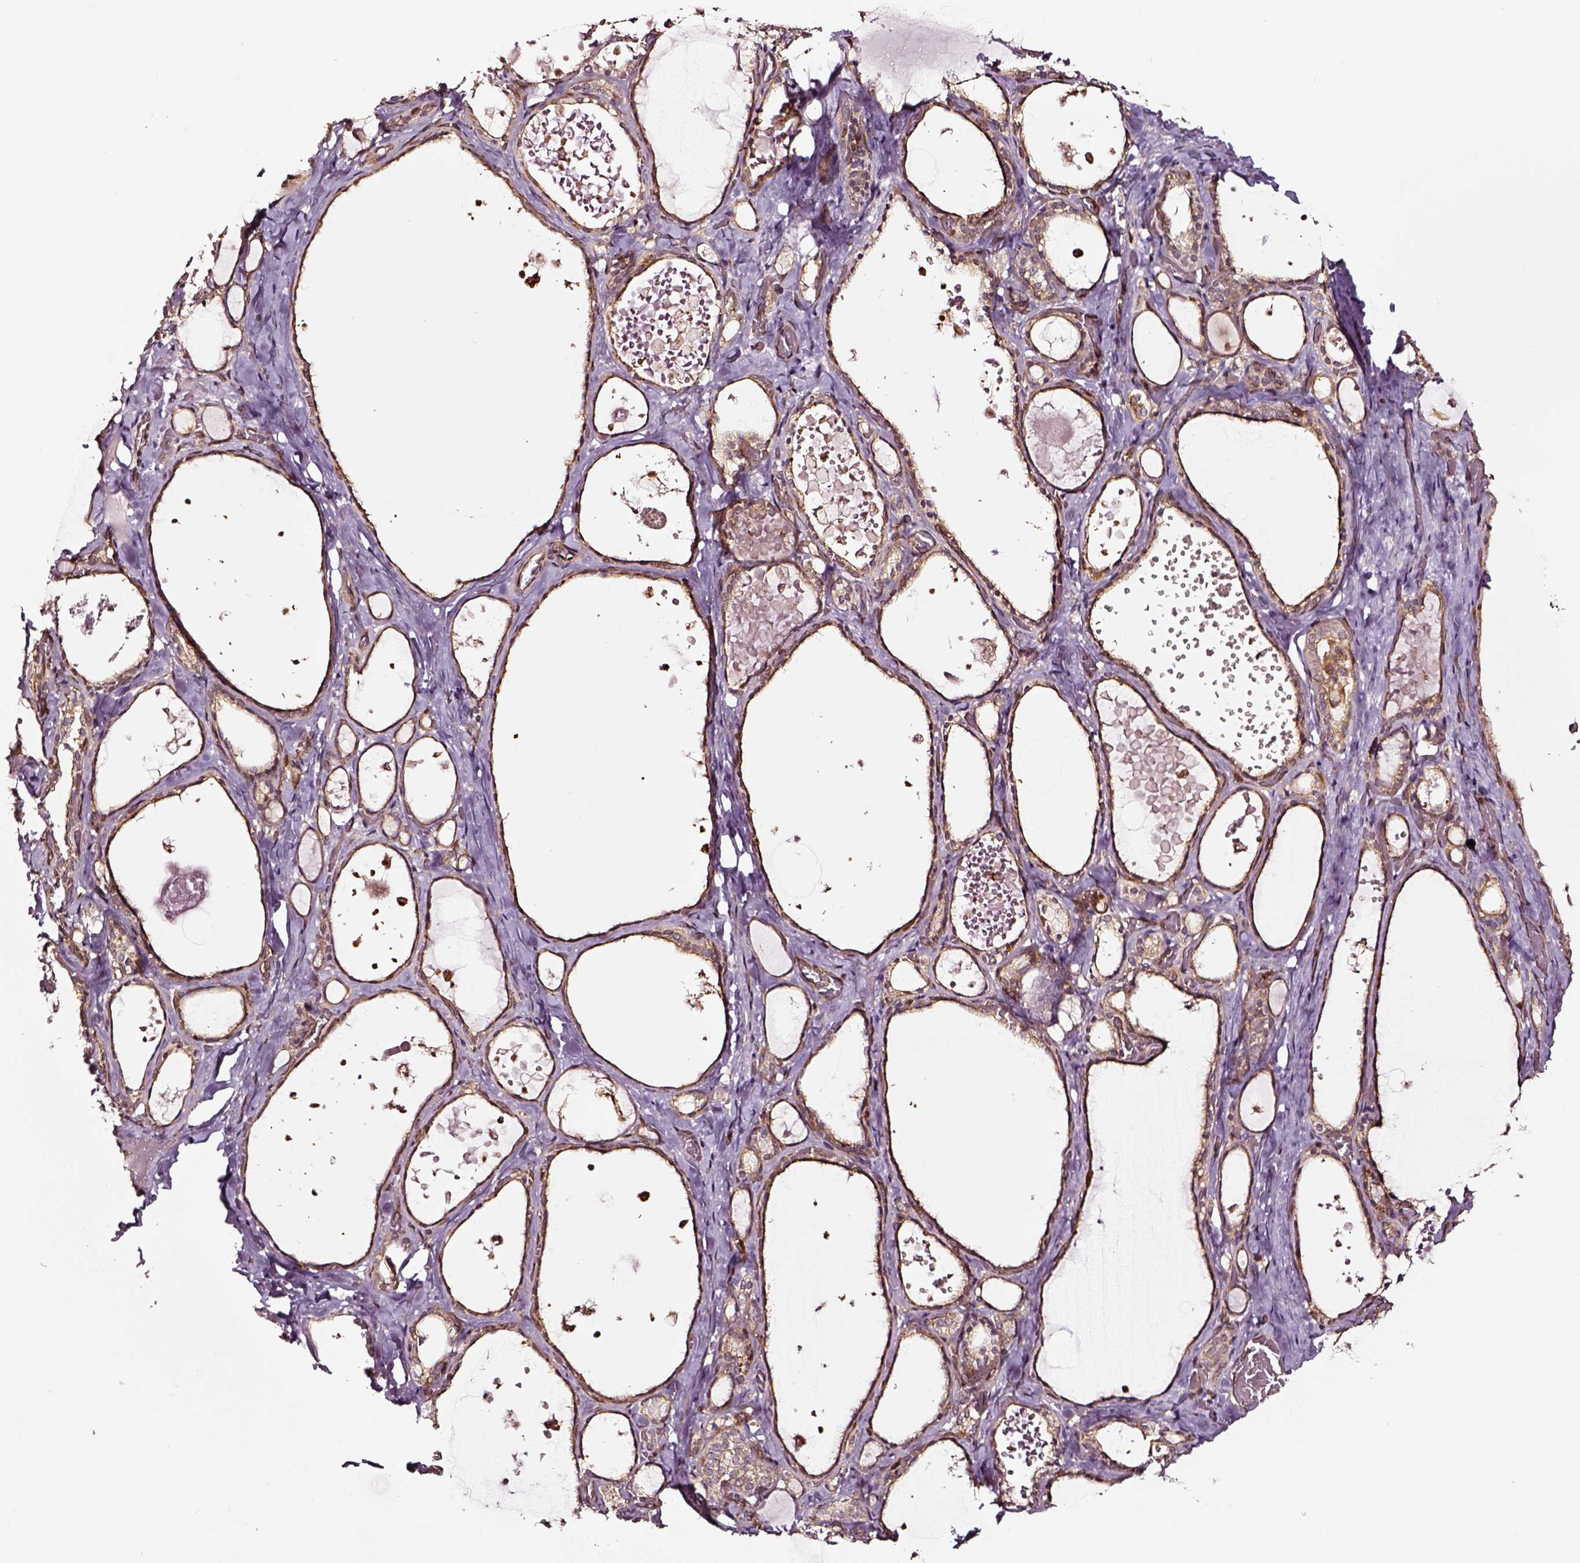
{"staining": {"intensity": "moderate", "quantity": ">75%", "location": "cytoplasmic/membranous"}, "tissue": "thyroid gland", "cell_type": "Glandular cells", "image_type": "normal", "snomed": [{"axis": "morphology", "description": "Normal tissue, NOS"}, {"axis": "topography", "description": "Thyroid gland"}], "caption": "Human thyroid gland stained with a brown dye displays moderate cytoplasmic/membranous positive positivity in about >75% of glandular cells.", "gene": "RASSF5", "patient": {"sex": "female", "age": 56}}